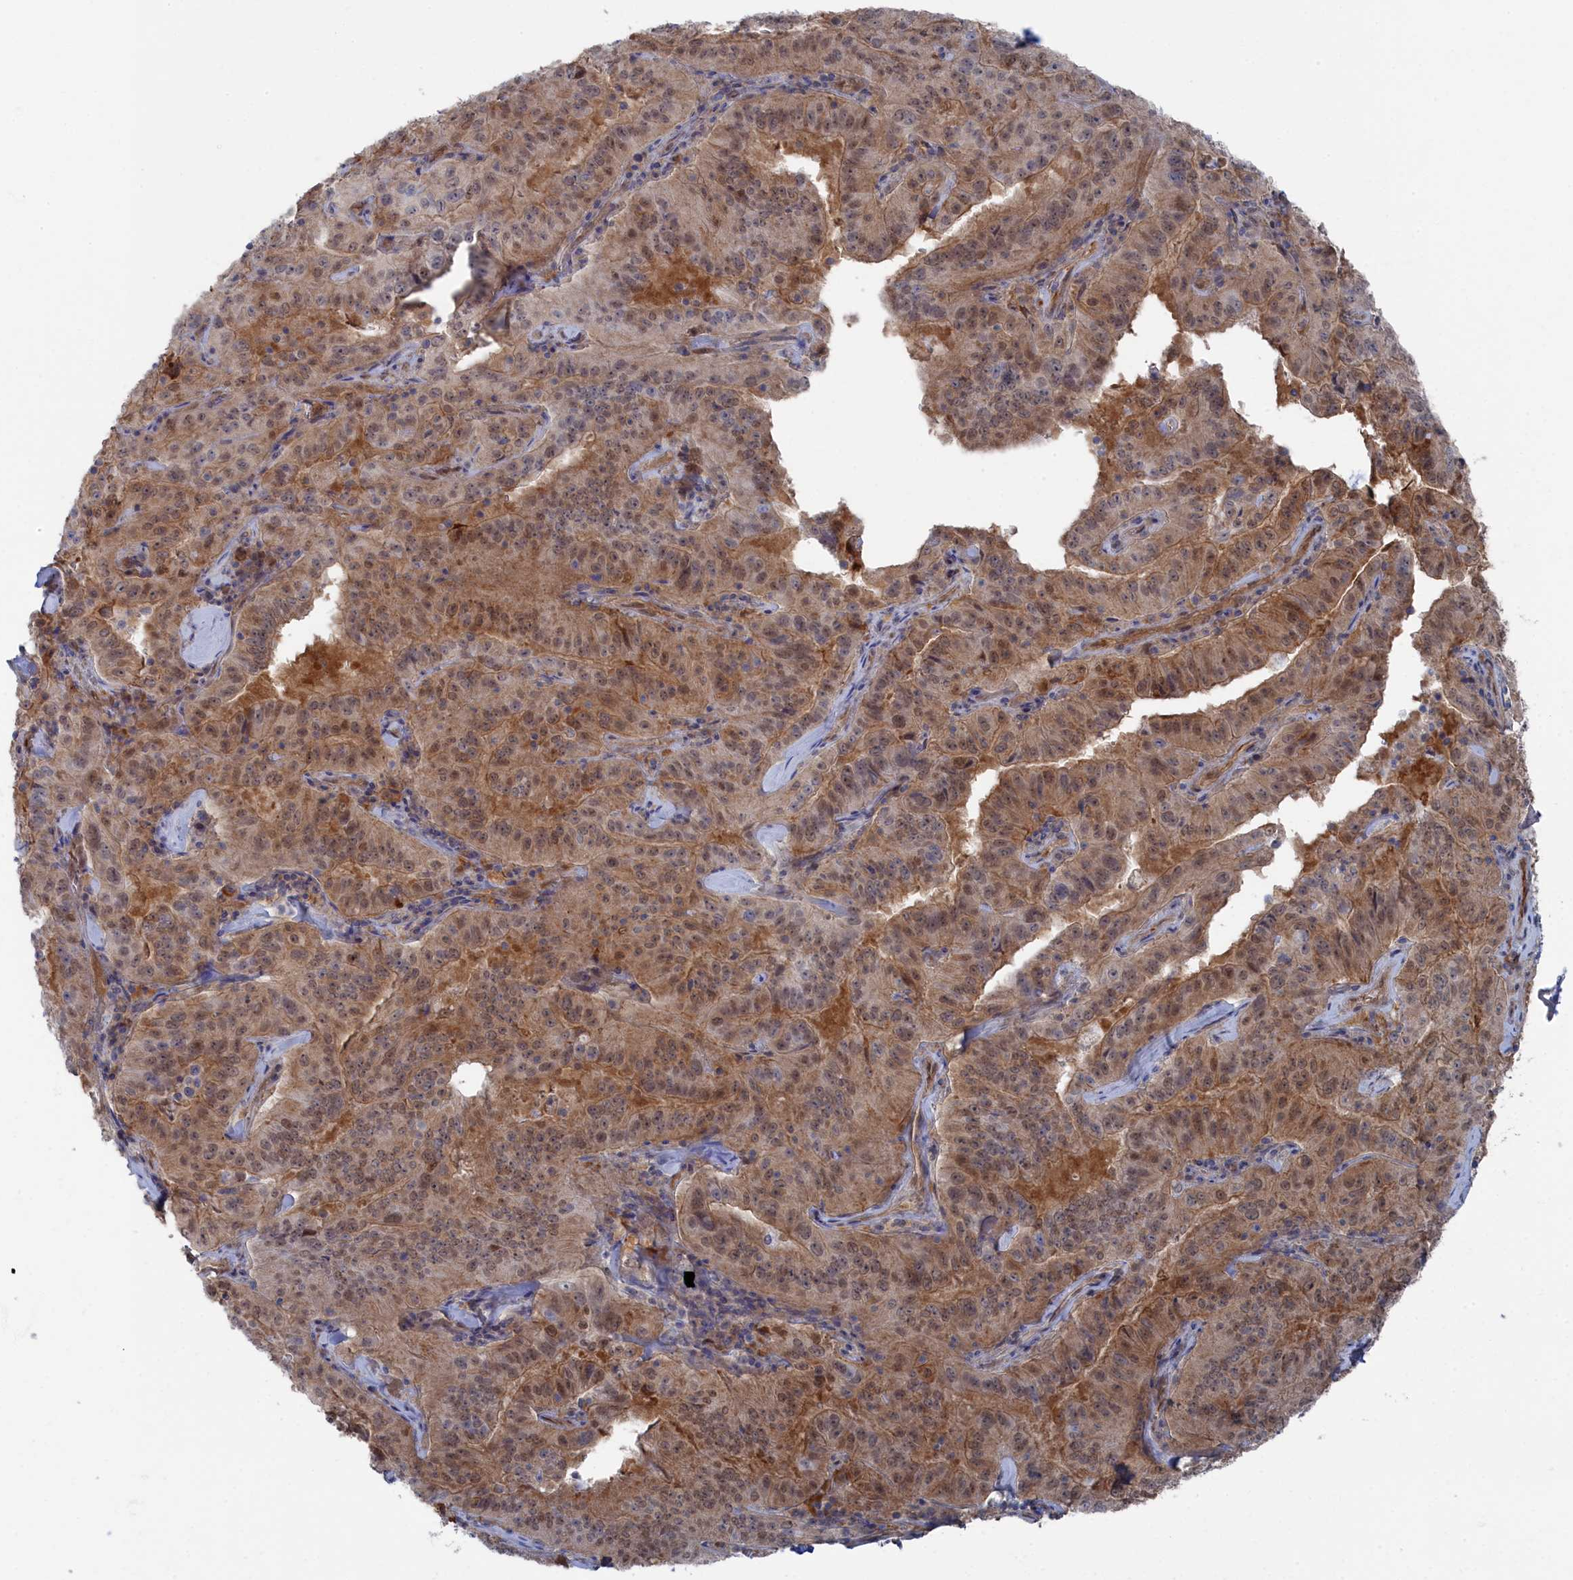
{"staining": {"intensity": "weak", "quantity": ">75%", "location": "nuclear"}, "tissue": "pancreatic cancer", "cell_type": "Tumor cells", "image_type": "cancer", "snomed": [{"axis": "morphology", "description": "Adenocarcinoma, NOS"}, {"axis": "topography", "description": "Pancreas"}], "caption": "Immunohistochemistry staining of pancreatic cancer (adenocarcinoma), which exhibits low levels of weak nuclear staining in about >75% of tumor cells indicating weak nuclear protein staining. The staining was performed using DAB (3,3'-diaminobenzidine) (brown) for protein detection and nuclei were counterstained in hematoxylin (blue).", "gene": "IRGQ", "patient": {"sex": "male", "age": 63}}